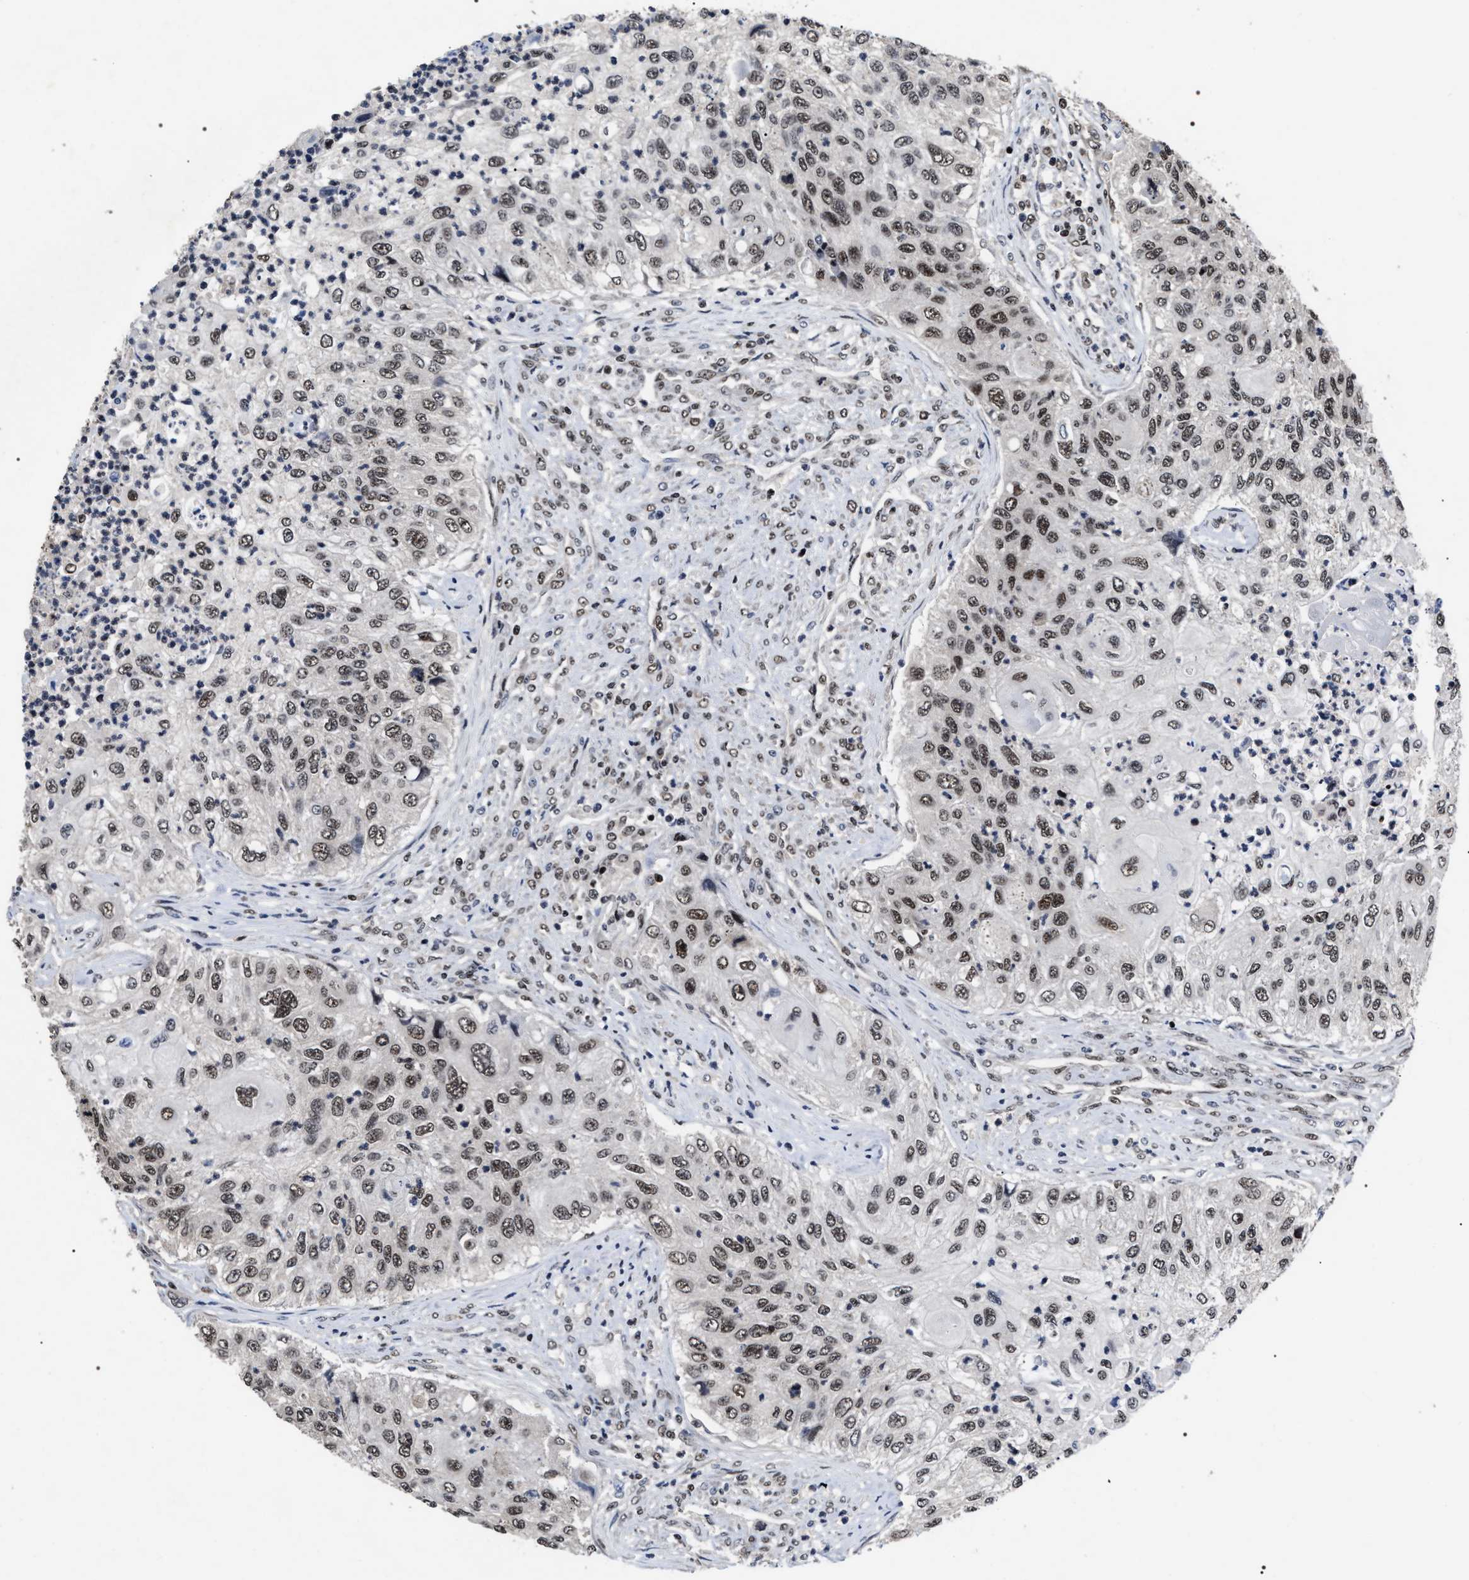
{"staining": {"intensity": "moderate", "quantity": ">75%", "location": "nuclear"}, "tissue": "urothelial cancer", "cell_type": "Tumor cells", "image_type": "cancer", "snomed": [{"axis": "morphology", "description": "Urothelial carcinoma, High grade"}, {"axis": "topography", "description": "Urinary bladder"}], "caption": "About >75% of tumor cells in human high-grade urothelial carcinoma exhibit moderate nuclear protein positivity as visualized by brown immunohistochemical staining.", "gene": "RRP1B", "patient": {"sex": "female", "age": 60}}